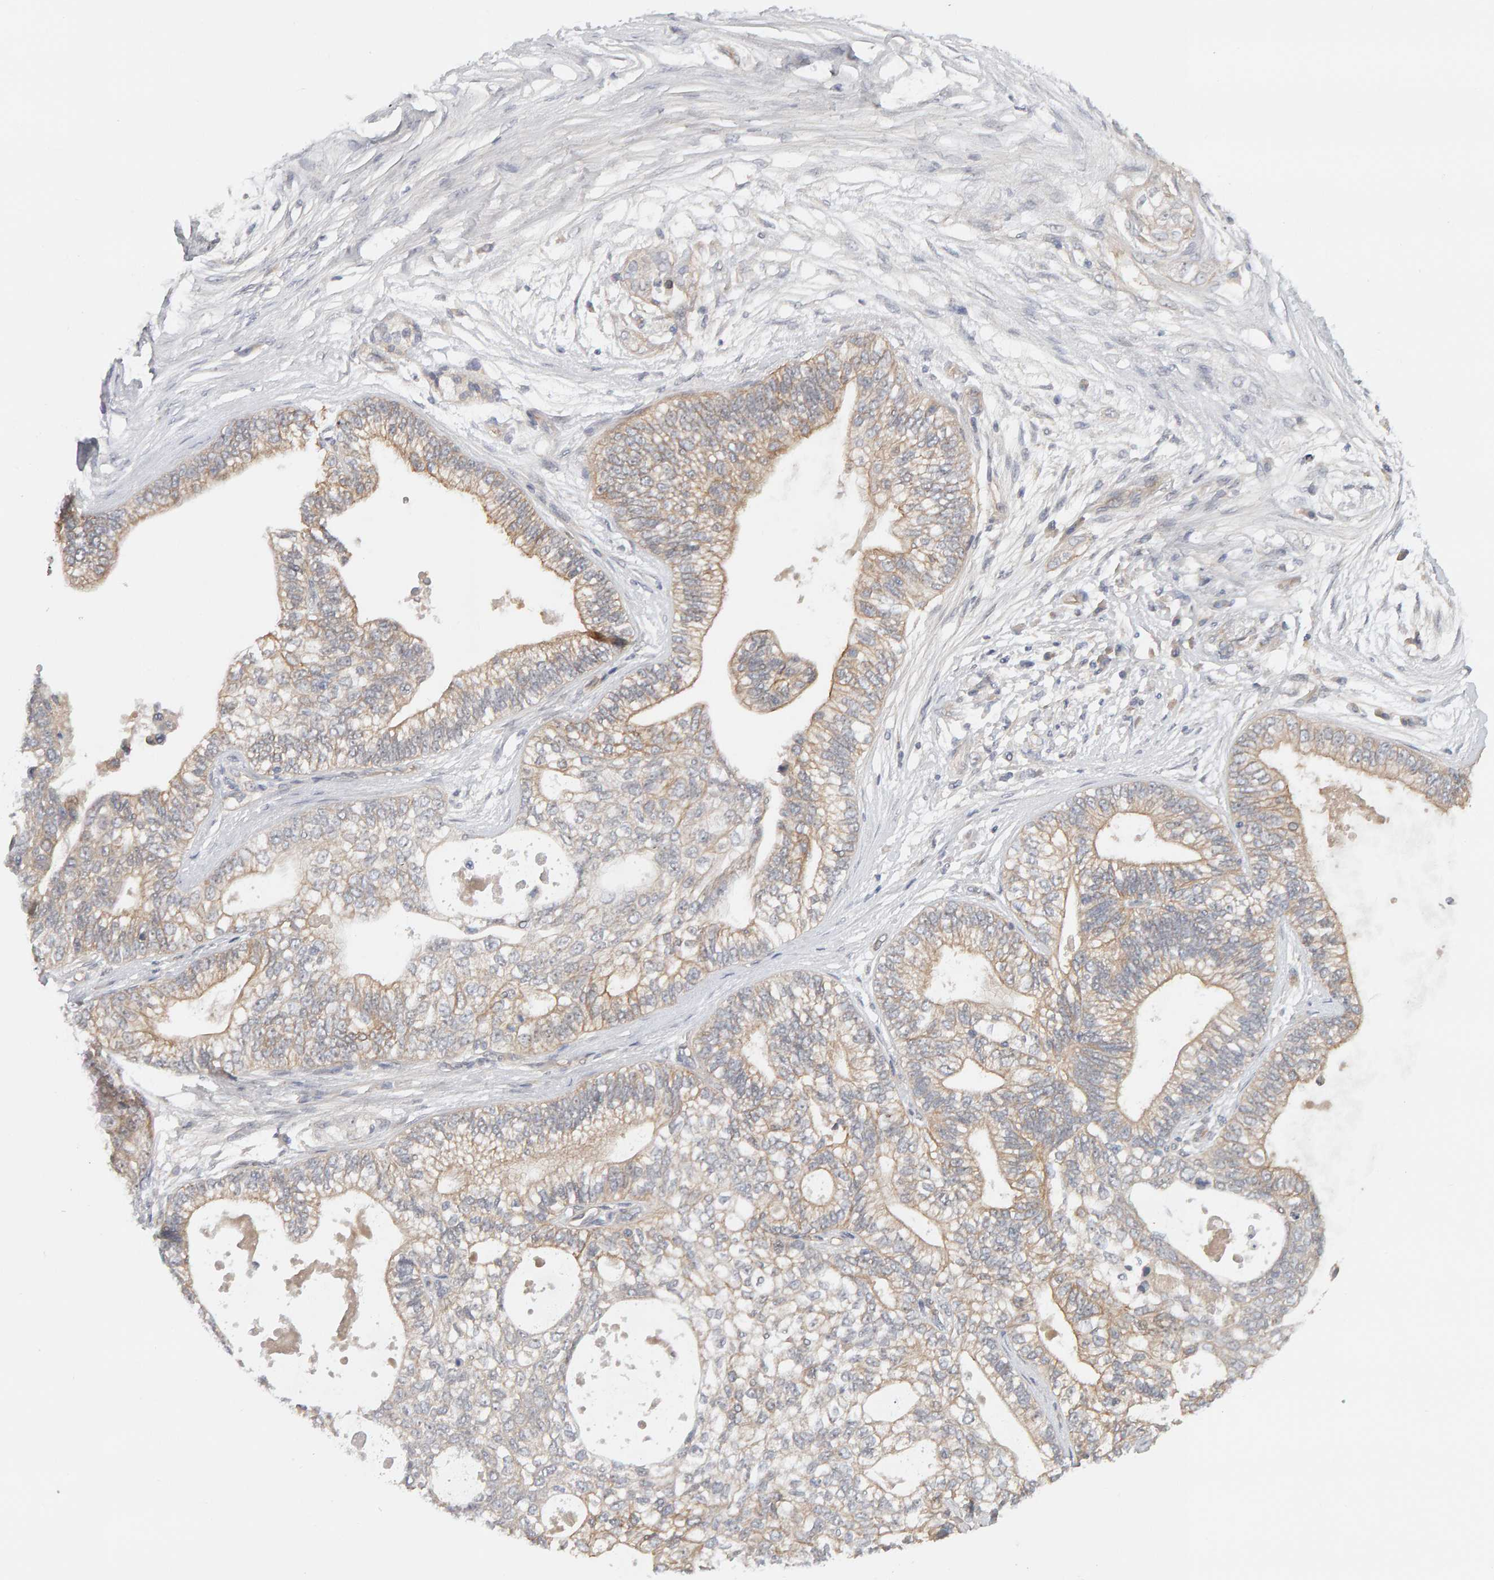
{"staining": {"intensity": "weak", "quantity": ">75%", "location": "cytoplasmic/membranous"}, "tissue": "pancreatic cancer", "cell_type": "Tumor cells", "image_type": "cancer", "snomed": [{"axis": "morphology", "description": "Adenocarcinoma, NOS"}, {"axis": "topography", "description": "Pancreas"}], "caption": "Protein expression analysis of human pancreatic cancer (adenocarcinoma) reveals weak cytoplasmic/membranous positivity in approximately >75% of tumor cells.", "gene": "PPP1R16A", "patient": {"sex": "male", "age": 72}}